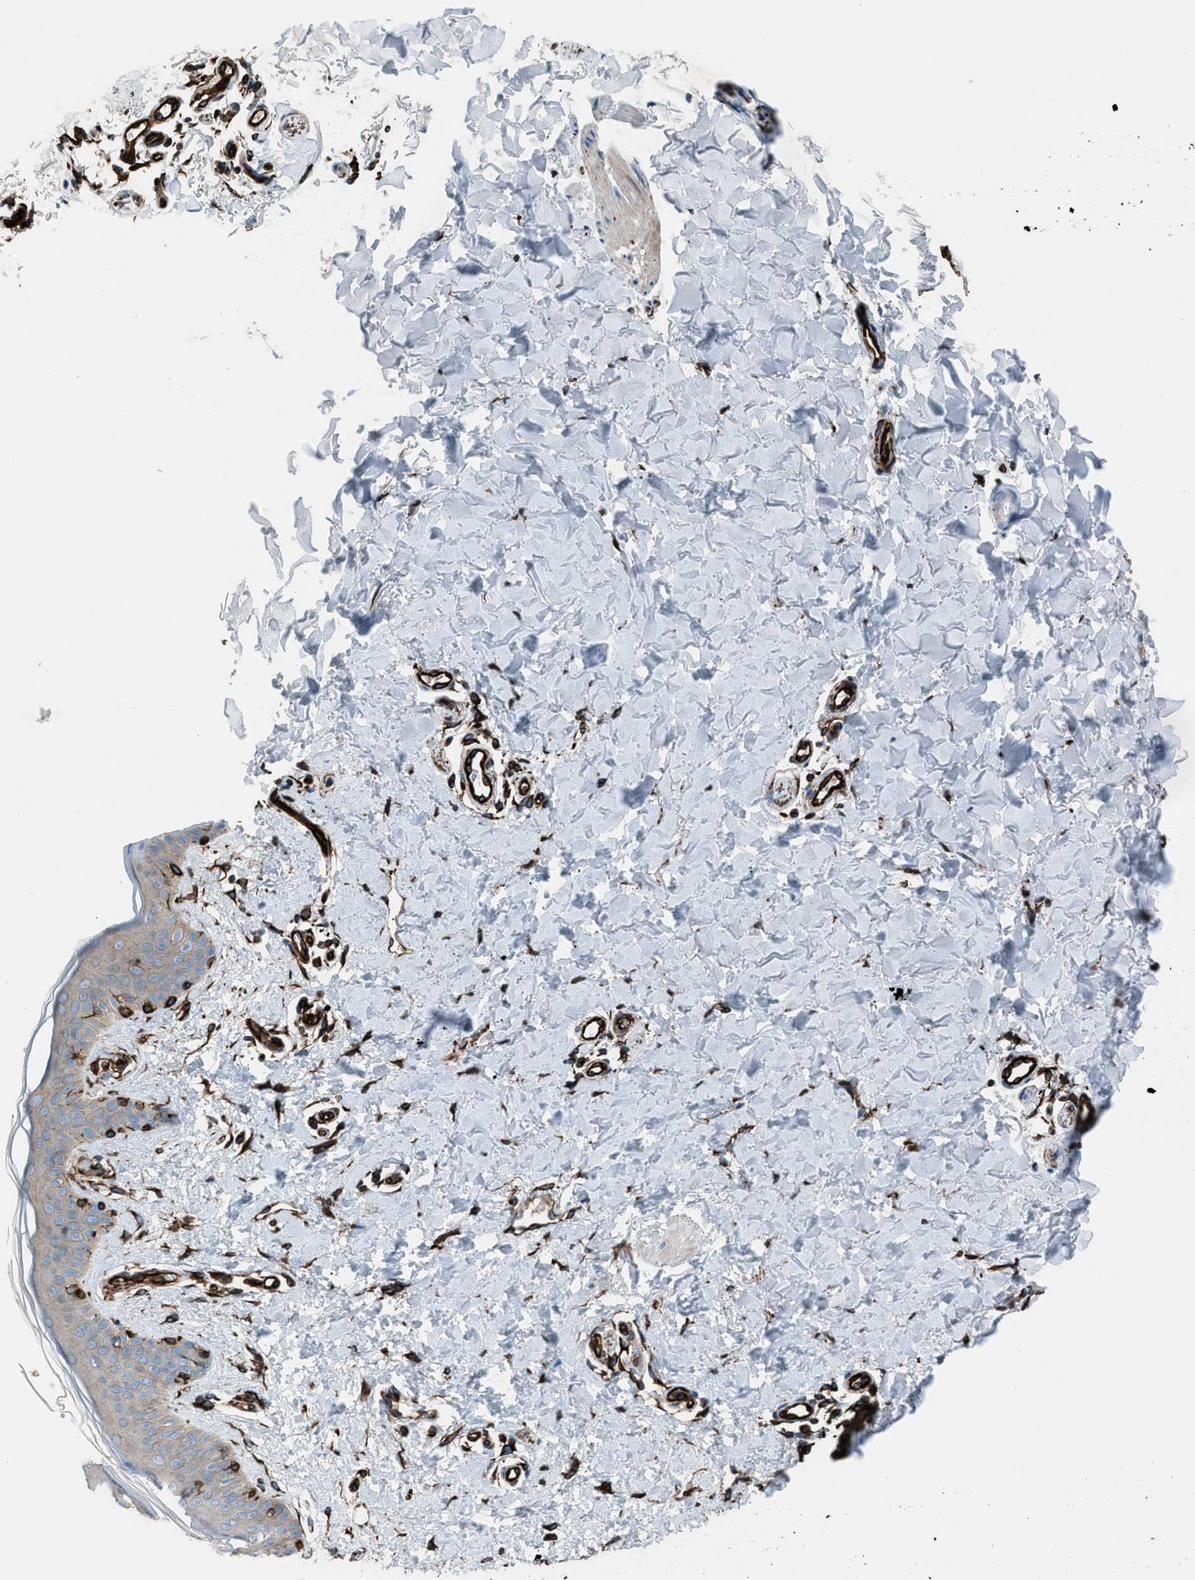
{"staining": {"intensity": "strong", "quantity": ">75%", "location": "cytoplasmic/membranous"}, "tissue": "skin", "cell_type": "Fibroblasts", "image_type": "normal", "snomed": [{"axis": "morphology", "description": "Normal tissue, NOS"}, {"axis": "topography", "description": "Skin"}], "caption": "High-magnification brightfield microscopy of normal skin stained with DAB (brown) and counterstained with hematoxylin (blue). fibroblasts exhibit strong cytoplasmic/membranous positivity is identified in approximately>75% of cells.", "gene": "CABP7", "patient": {"sex": "male", "age": 40}}